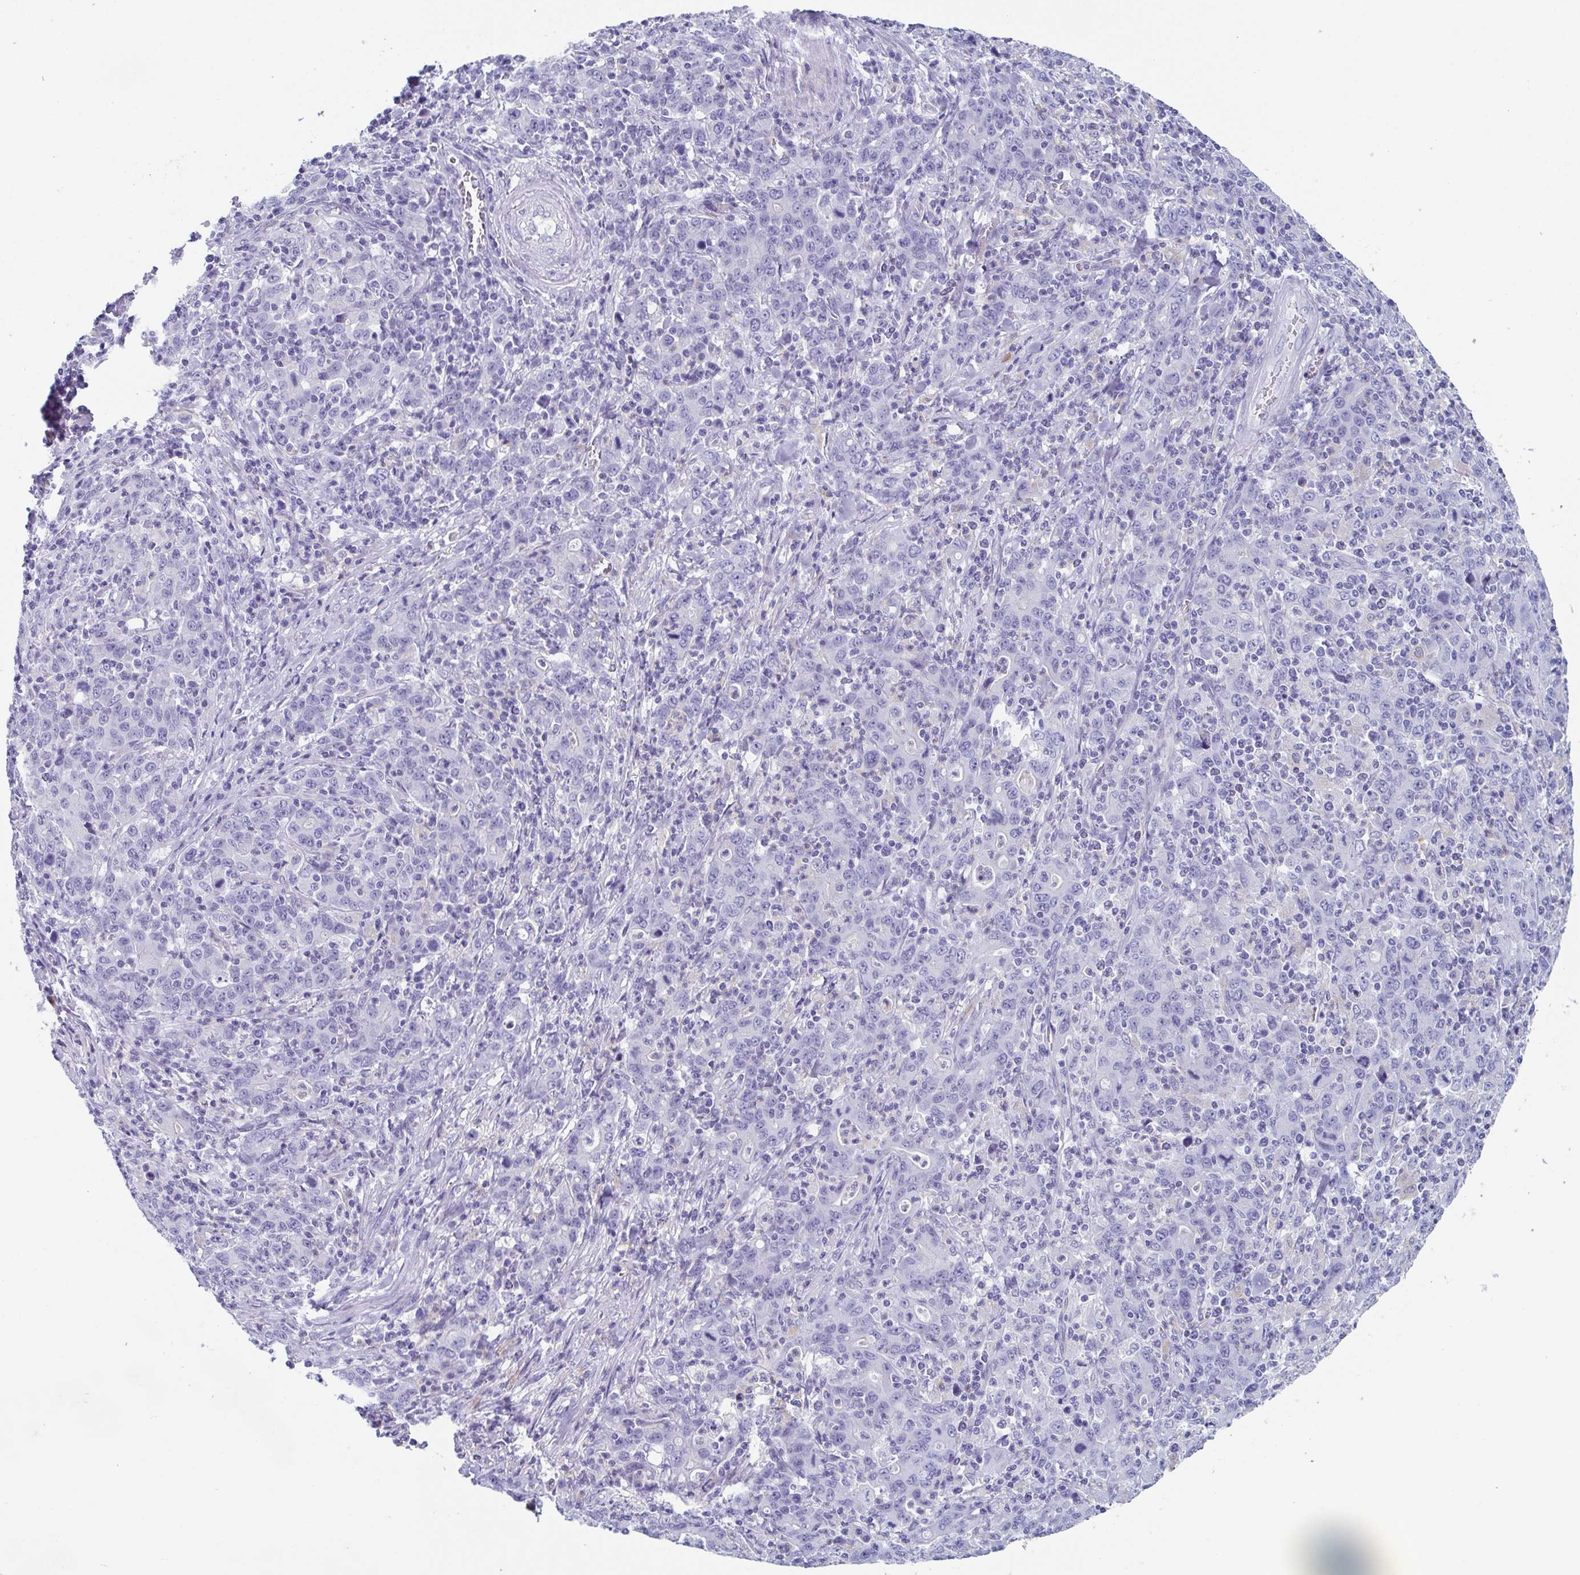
{"staining": {"intensity": "negative", "quantity": "none", "location": "none"}, "tissue": "stomach cancer", "cell_type": "Tumor cells", "image_type": "cancer", "snomed": [{"axis": "morphology", "description": "Adenocarcinoma, NOS"}, {"axis": "topography", "description": "Stomach, upper"}], "caption": "IHC histopathology image of neoplastic tissue: human stomach cancer stained with DAB shows no significant protein staining in tumor cells. The staining is performed using DAB (3,3'-diaminobenzidine) brown chromogen with nuclei counter-stained in using hematoxylin.", "gene": "LYRM2", "patient": {"sex": "male", "age": 69}}